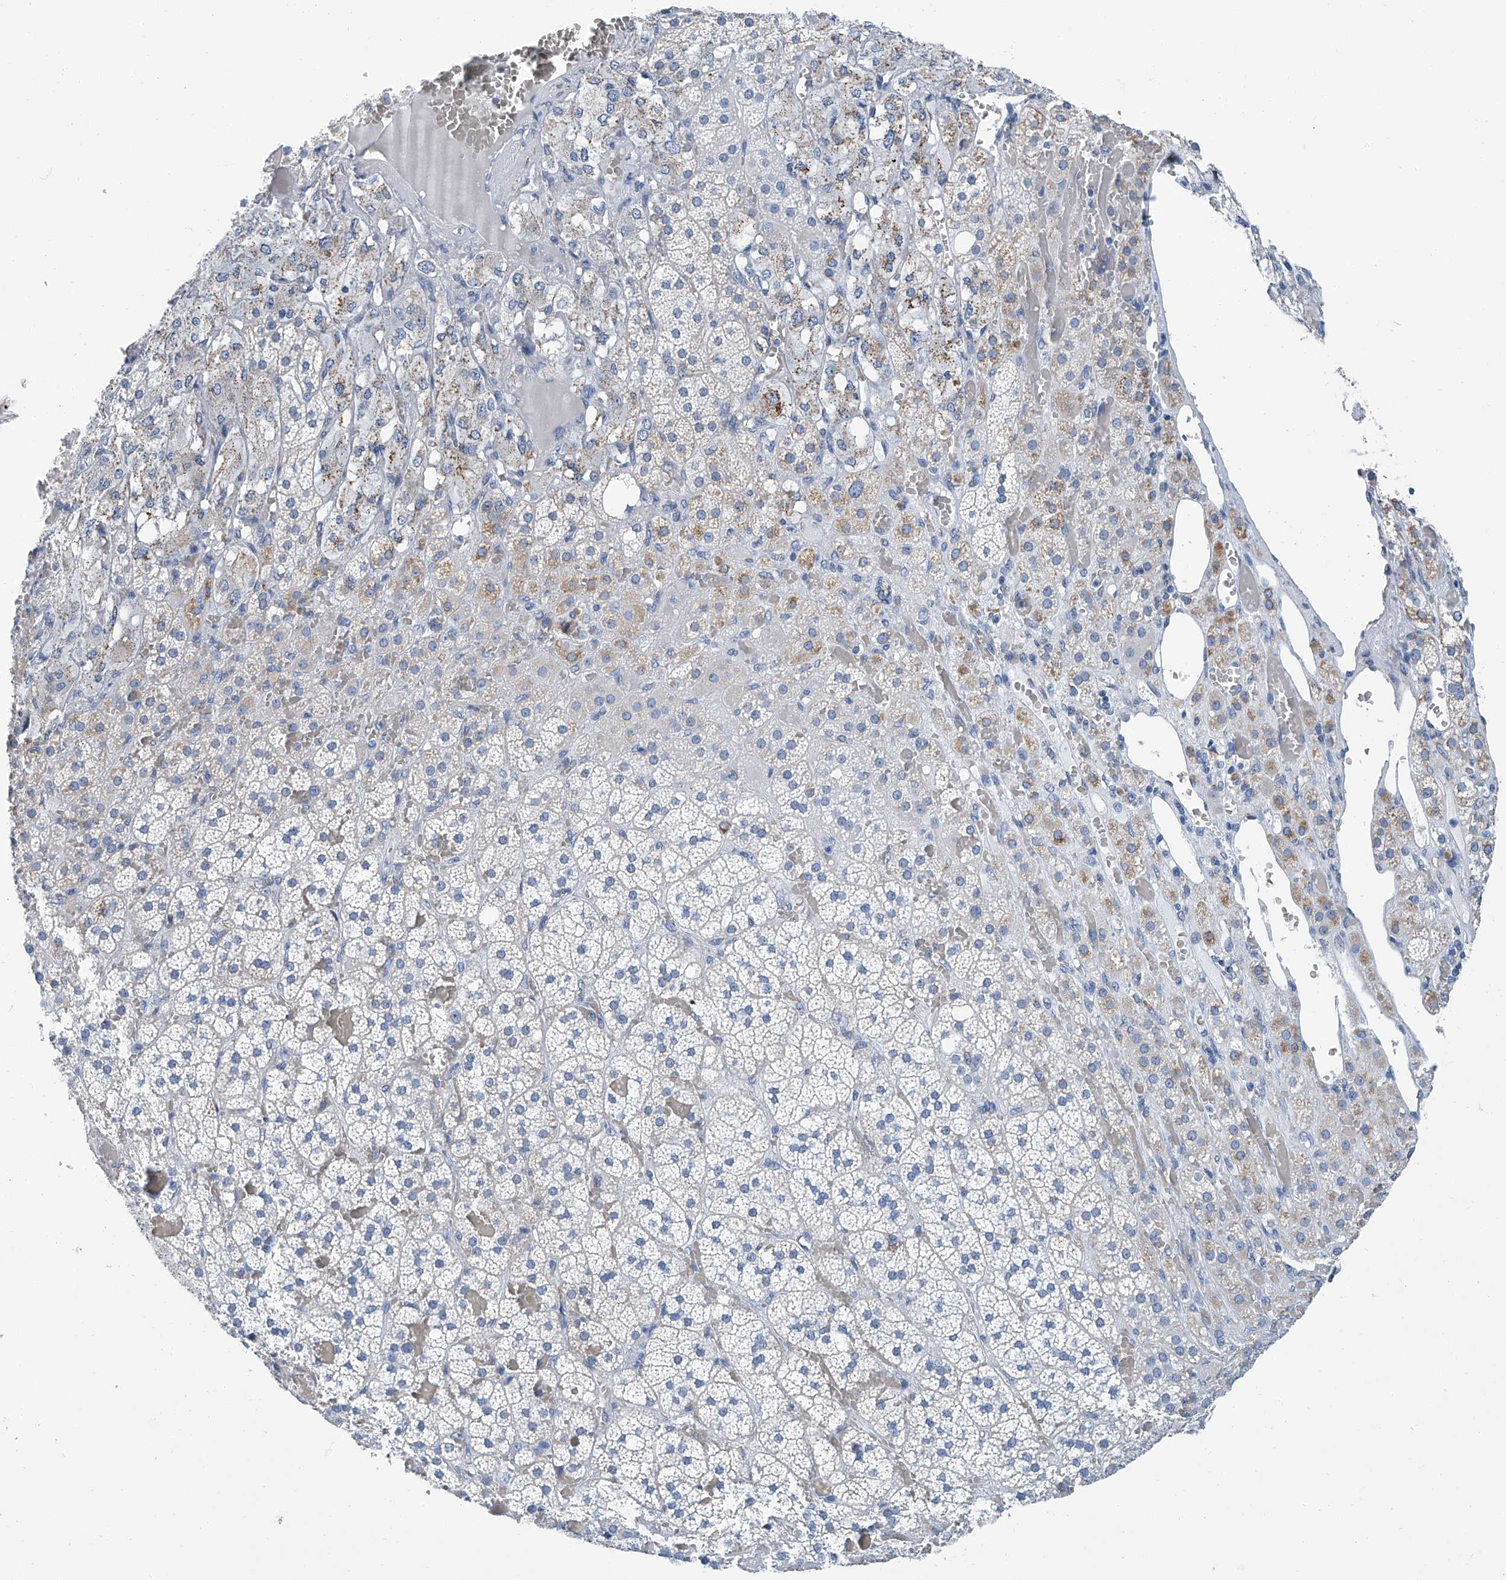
{"staining": {"intensity": "moderate", "quantity": "<25%", "location": "cytoplasmic/membranous"}, "tissue": "adrenal gland", "cell_type": "Glandular cells", "image_type": "normal", "snomed": [{"axis": "morphology", "description": "Normal tissue, NOS"}, {"axis": "topography", "description": "Adrenal gland"}], "caption": "Immunohistochemistry (IHC) of unremarkable human adrenal gland displays low levels of moderate cytoplasmic/membranous staining in about <25% of glandular cells.", "gene": "MT", "patient": {"sex": "female", "age": 59}}